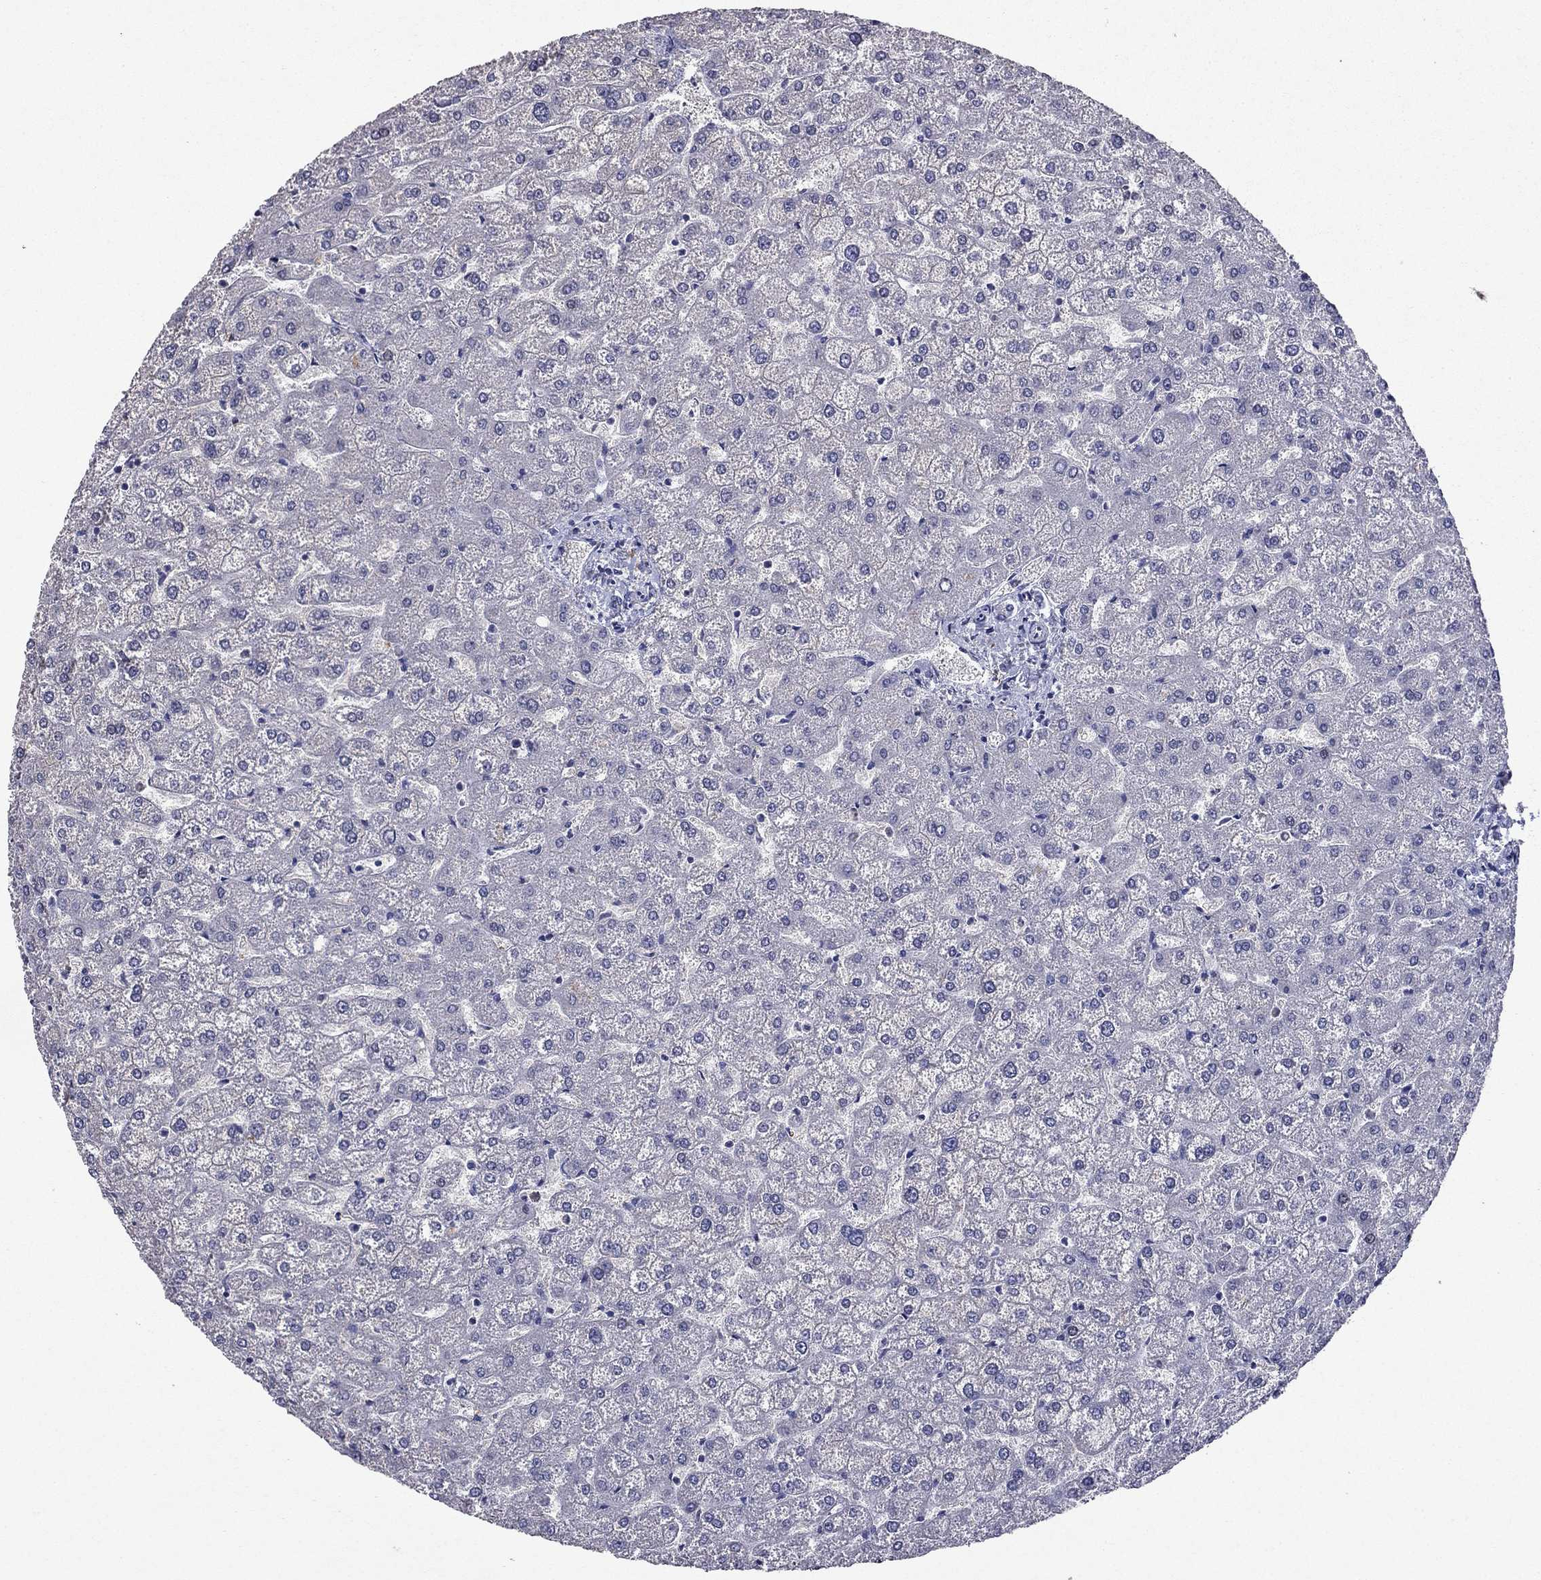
{"staining": {"intensity": "negative", "quantity": "none", "location": "none"}, "tissue": "liver", "cell_type": "Cholangiocytes", "image_type": "normal", "snomed": [{"axis": "morphology", "description": "Normal tissue, NOS"}, {"axis": "topography", "description": "Liver"}], "caption": "Immunohistochemistry histopathology image of normal liver stained for a protein (brown), which displays no positivity in cholangiocytes.", "gene": "CFAP119", "patient": {"sex": "female", "age": 32}}